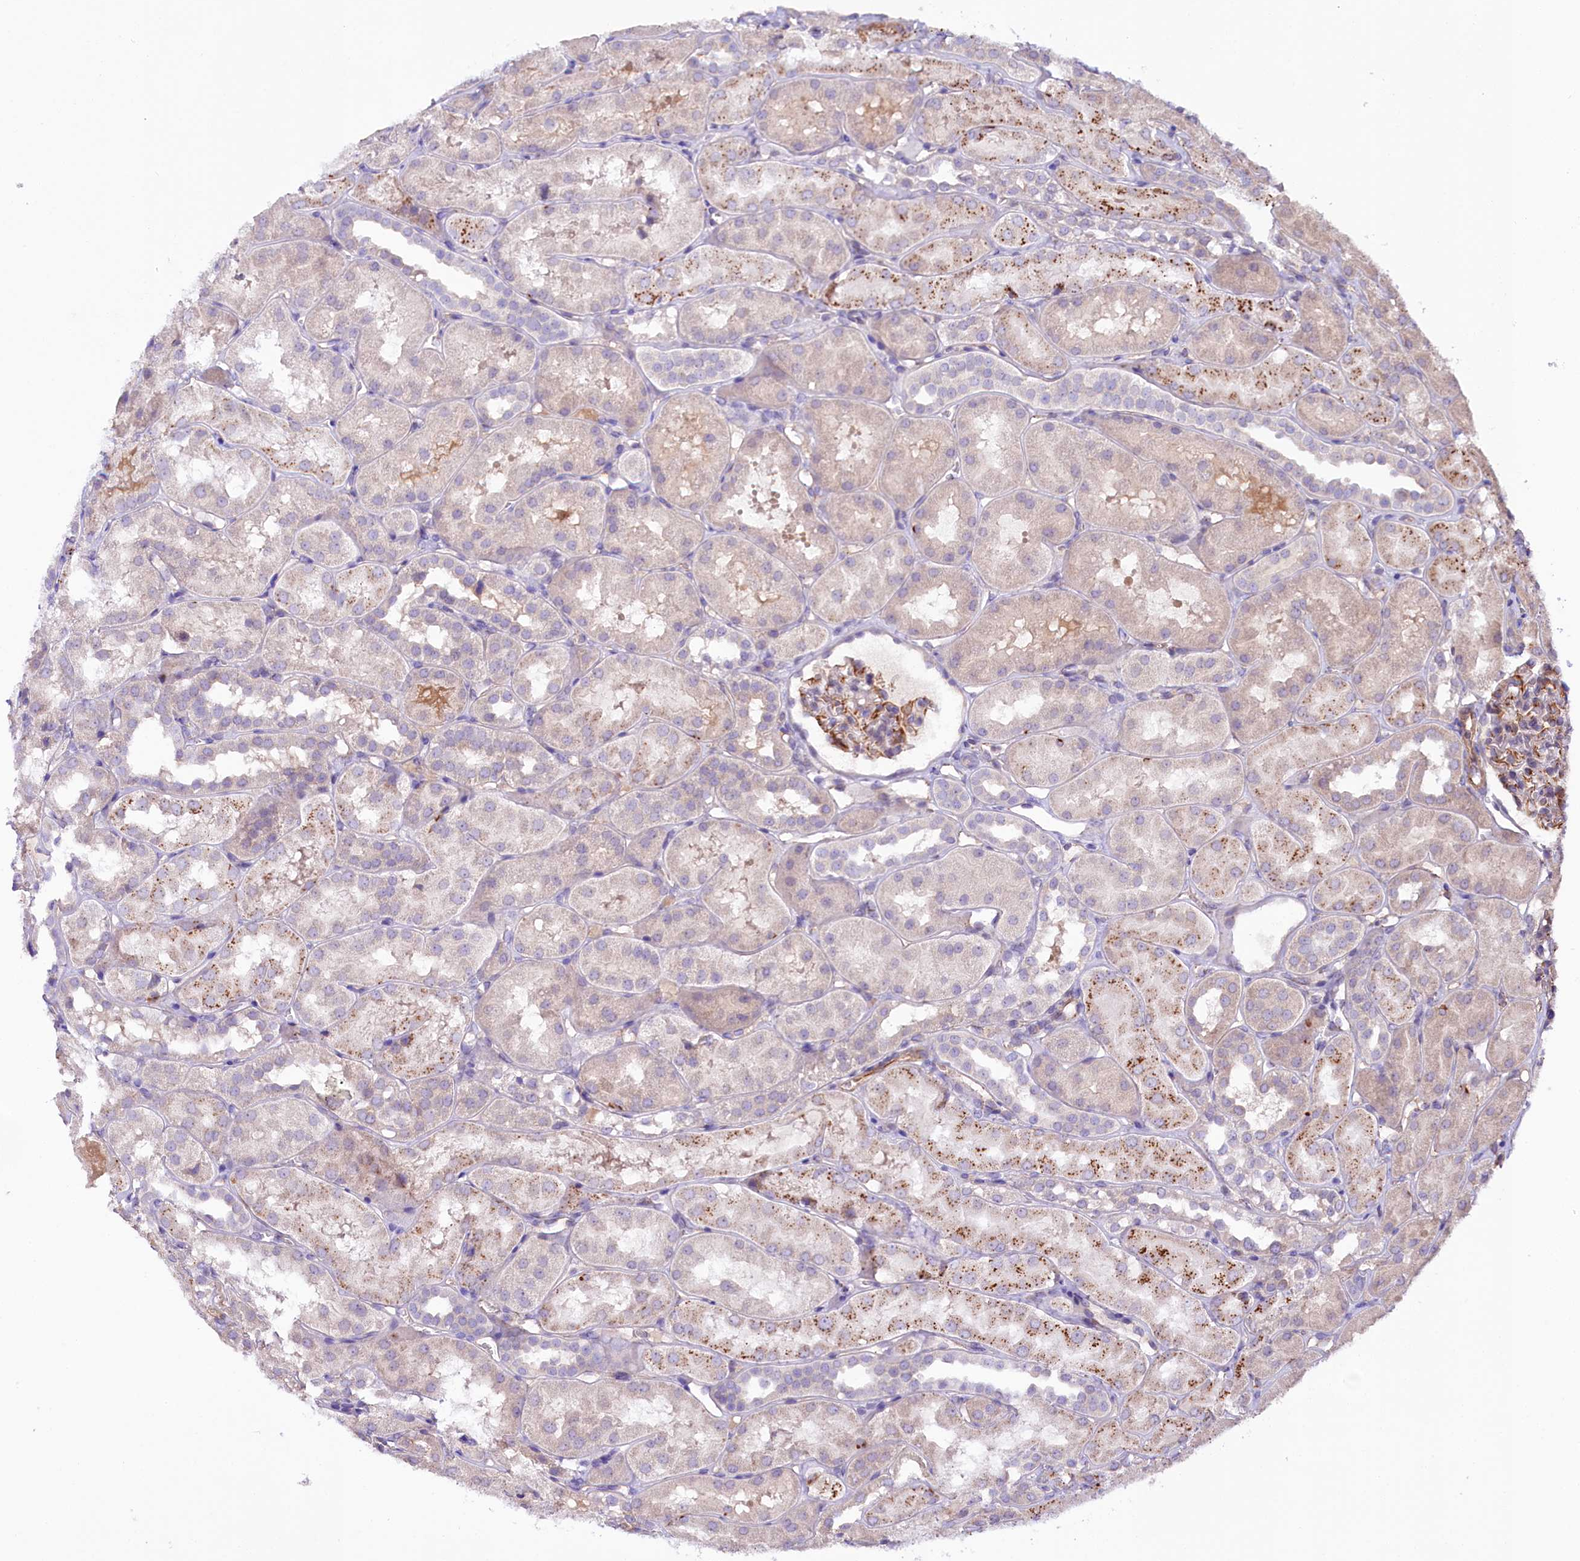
{"staining": {"intensity": "moderate", "quantity": "<25%", "location": "cytoplasmic/membranous"}, "tissue": "kidney", "cell_type": "Cells in glomeruli", "image_type": "normal", "snomed": [{"axis": "morphology", "description": "Normal tissue, NOS"}, {"axis": "topography", "description": "Kidney"}, {"axis": "topography", "description": "Urinary bladder"}], "caption": "Protein expression analysis of benign human kidney reveals moderate cytoplasmic/membranous expression in approximately <25% of cells in glomeruli. Nuclei are stained in blue.", "gene": "TTC12", "patient": {"sex": "male", "age": 16}}